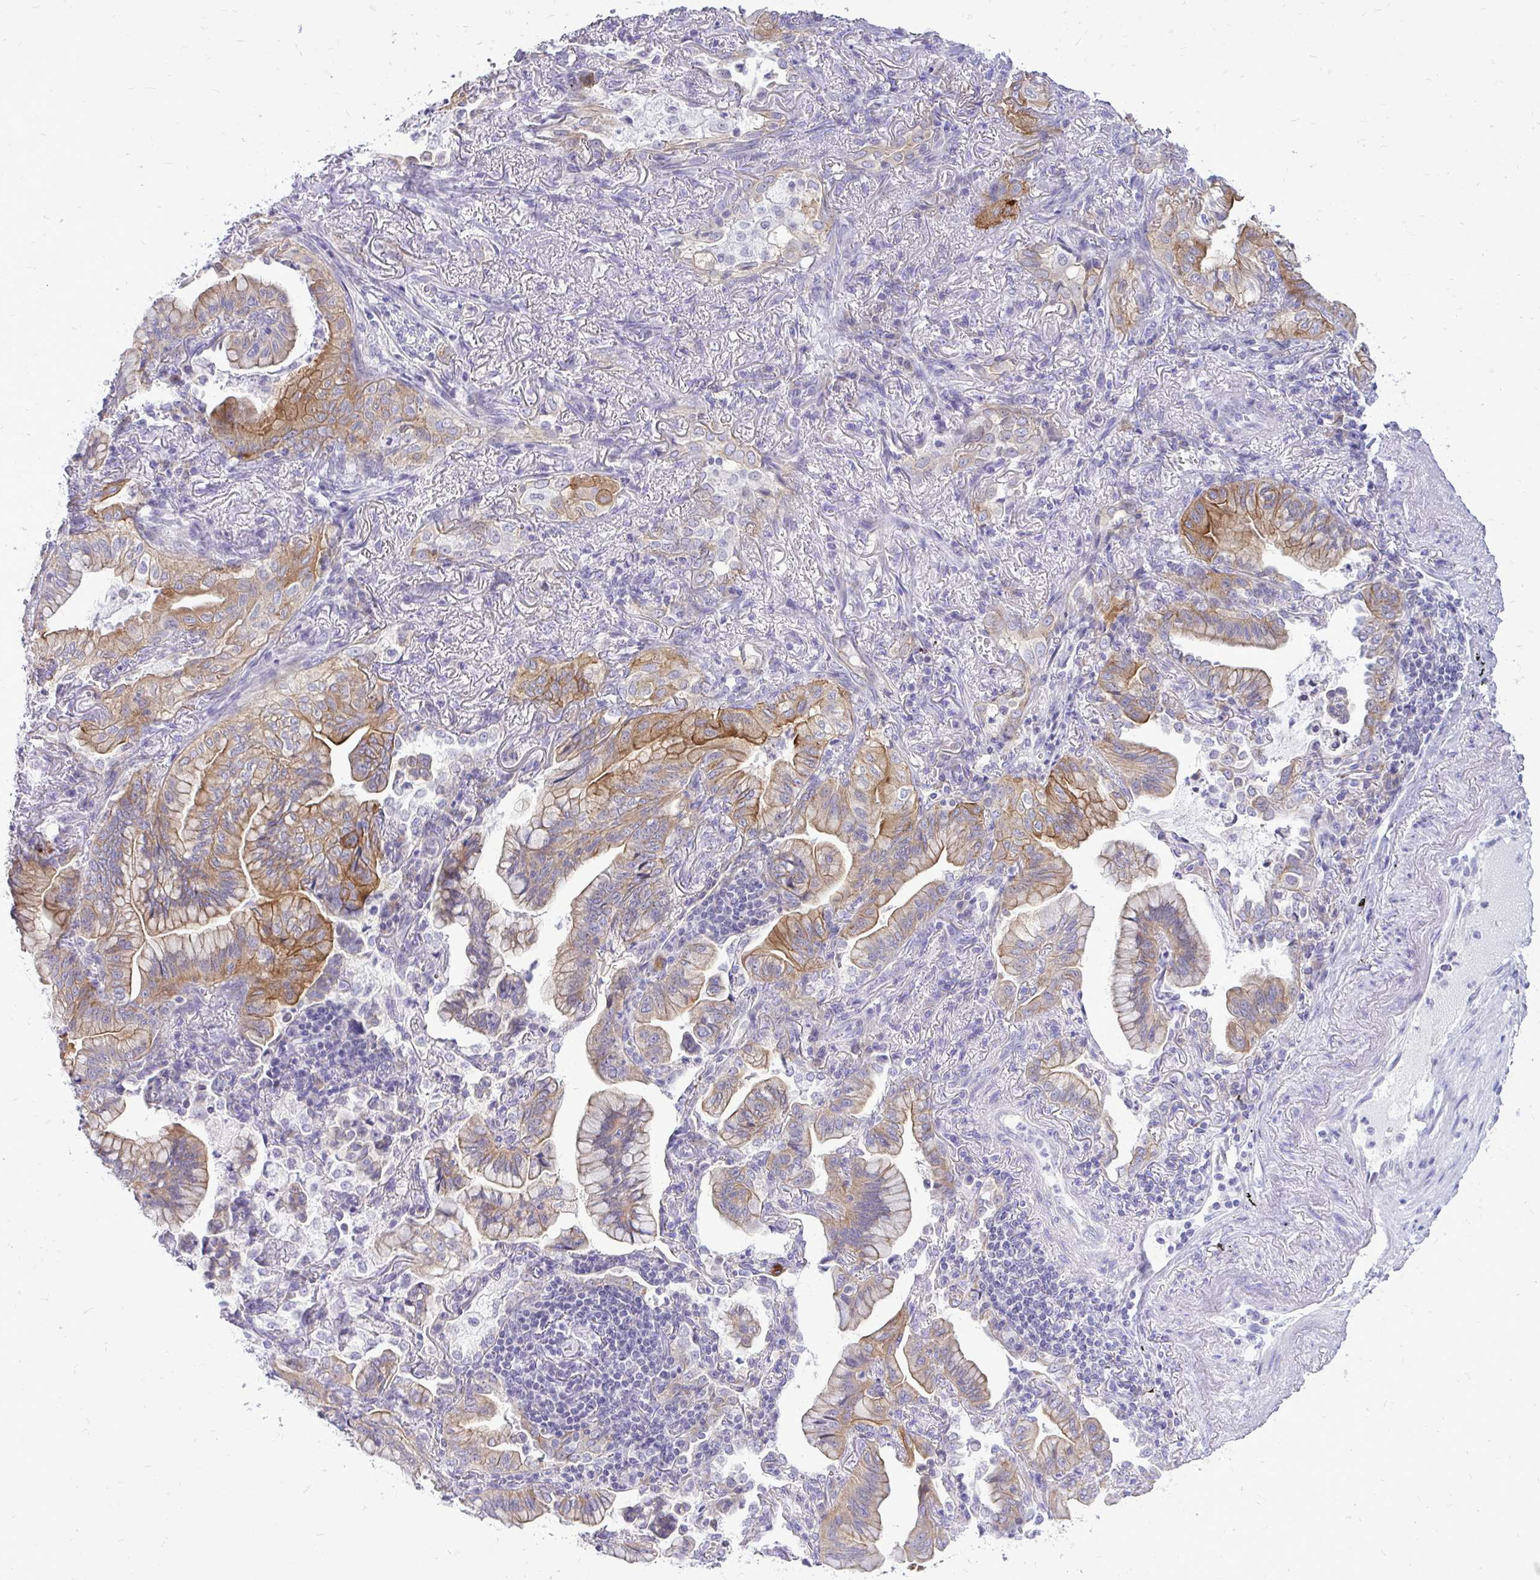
{"staining": {"intensity": "moderate", "quantity": "25%-75%", "location": "cytoplasmic/membranous"}, "tissue": "lung cancer", "cell_type": "Tumor cells", "image_type": "cancer", "snomed": [{"axis": "morphology", "description": "Adenocarcinoma, NOS"}, {"axis": "topography", "description": "Lung"}], "caption": "Lung cancer (adenocarcinoma) stained for a protein (brown) shows moderate cytoplasmic/membranous positive expression in about 25%-75% of tumor cells.", "gene": "SPTBN2", "patient": {"sex": "male", "age": 77}}